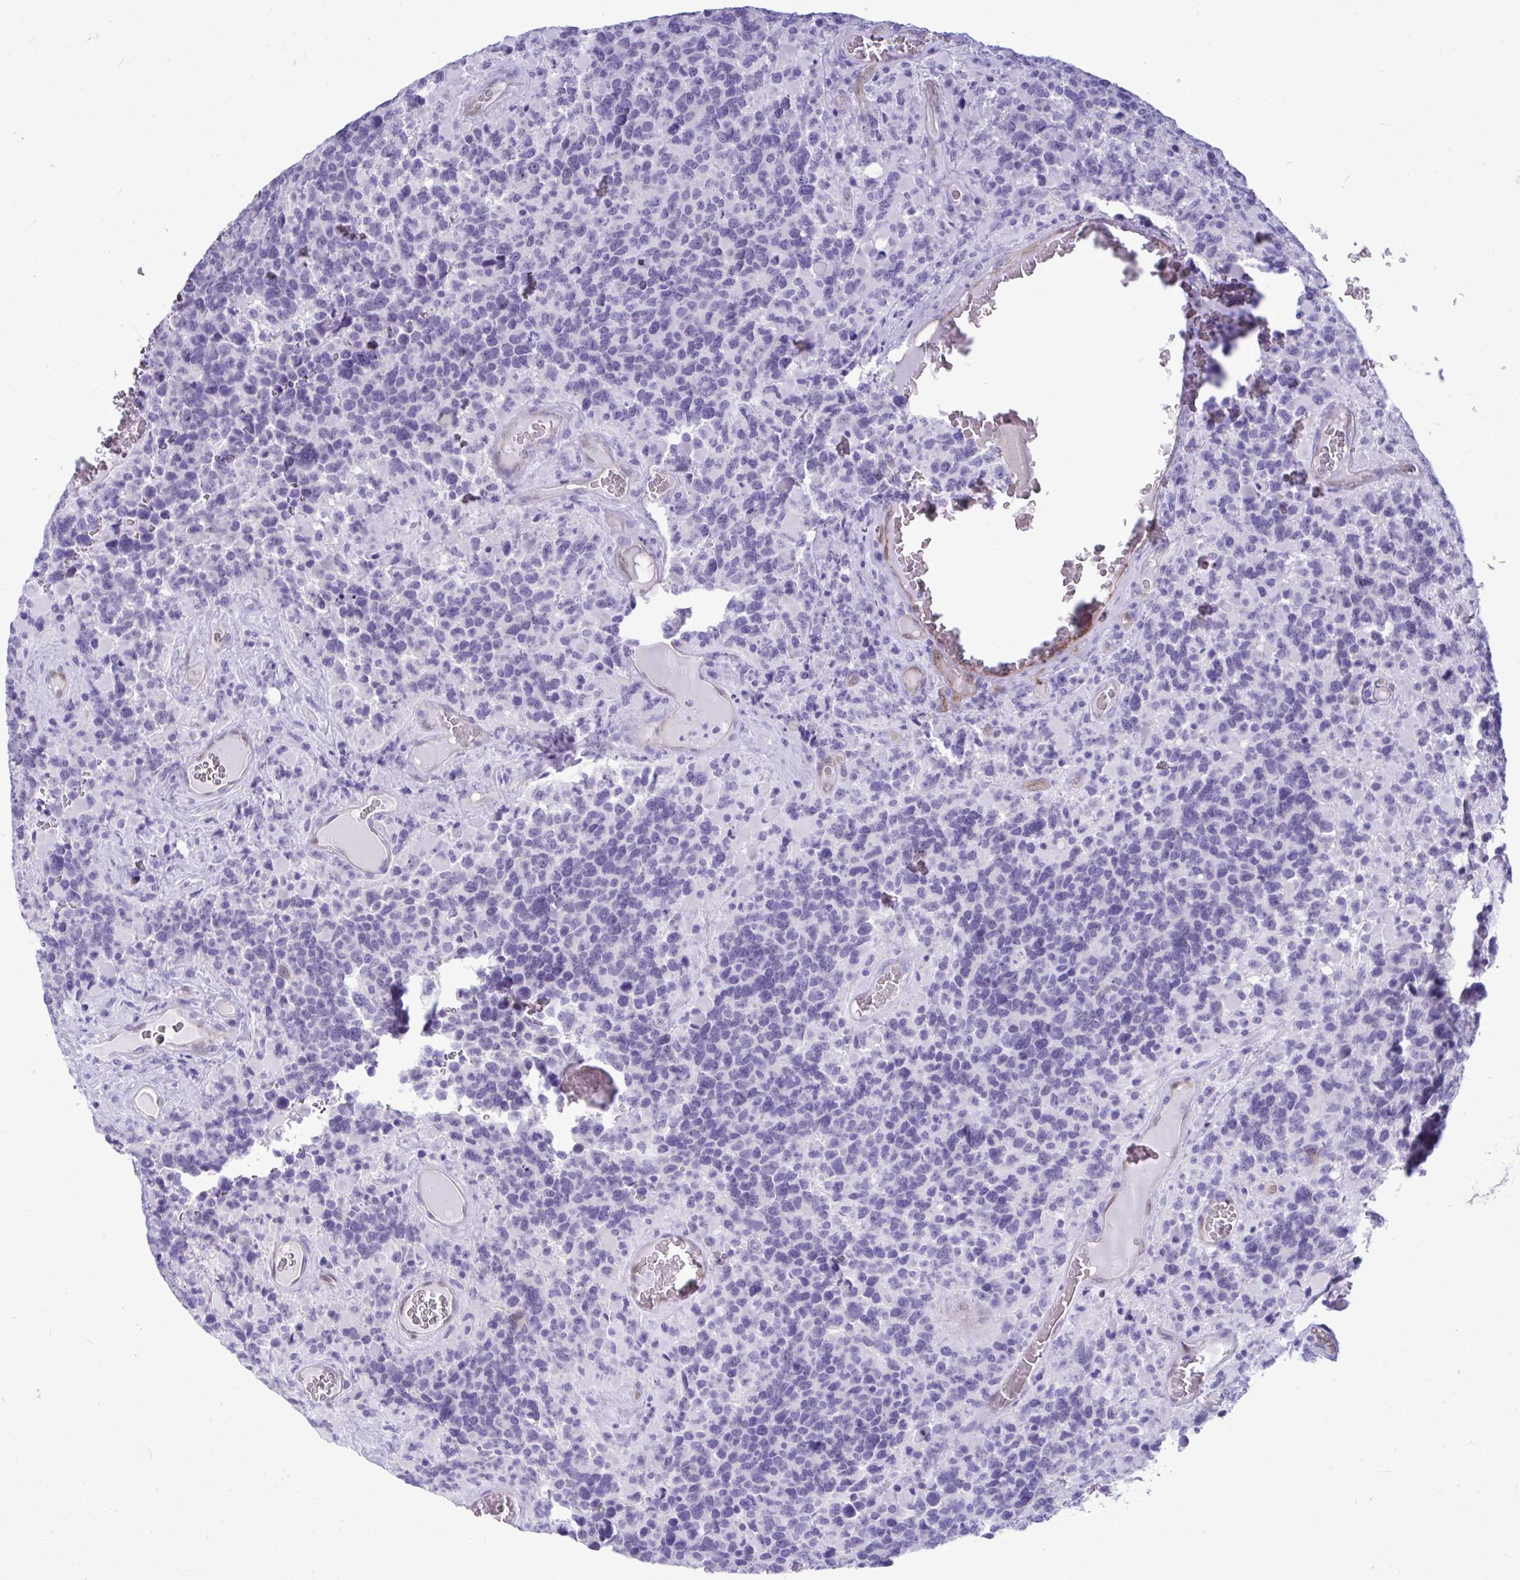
{"staining": {"intensity": "negative", "quantity": "none", "location": "none"}, "tissue": "glioma", "cell_type": "Tumor cells", "image_type": "cancer", "snomed": [{"axis": "morphology", "description": "Glioma, malignant, High grade"}, {"axis": "topography", "description": "Brain"}], "caption": "A photomicrograph of glioma stained for a protein reveals no brown staining in tumor cells.", "gene": "LIMS2", "patient": {"sex": "female", "age": 40}}